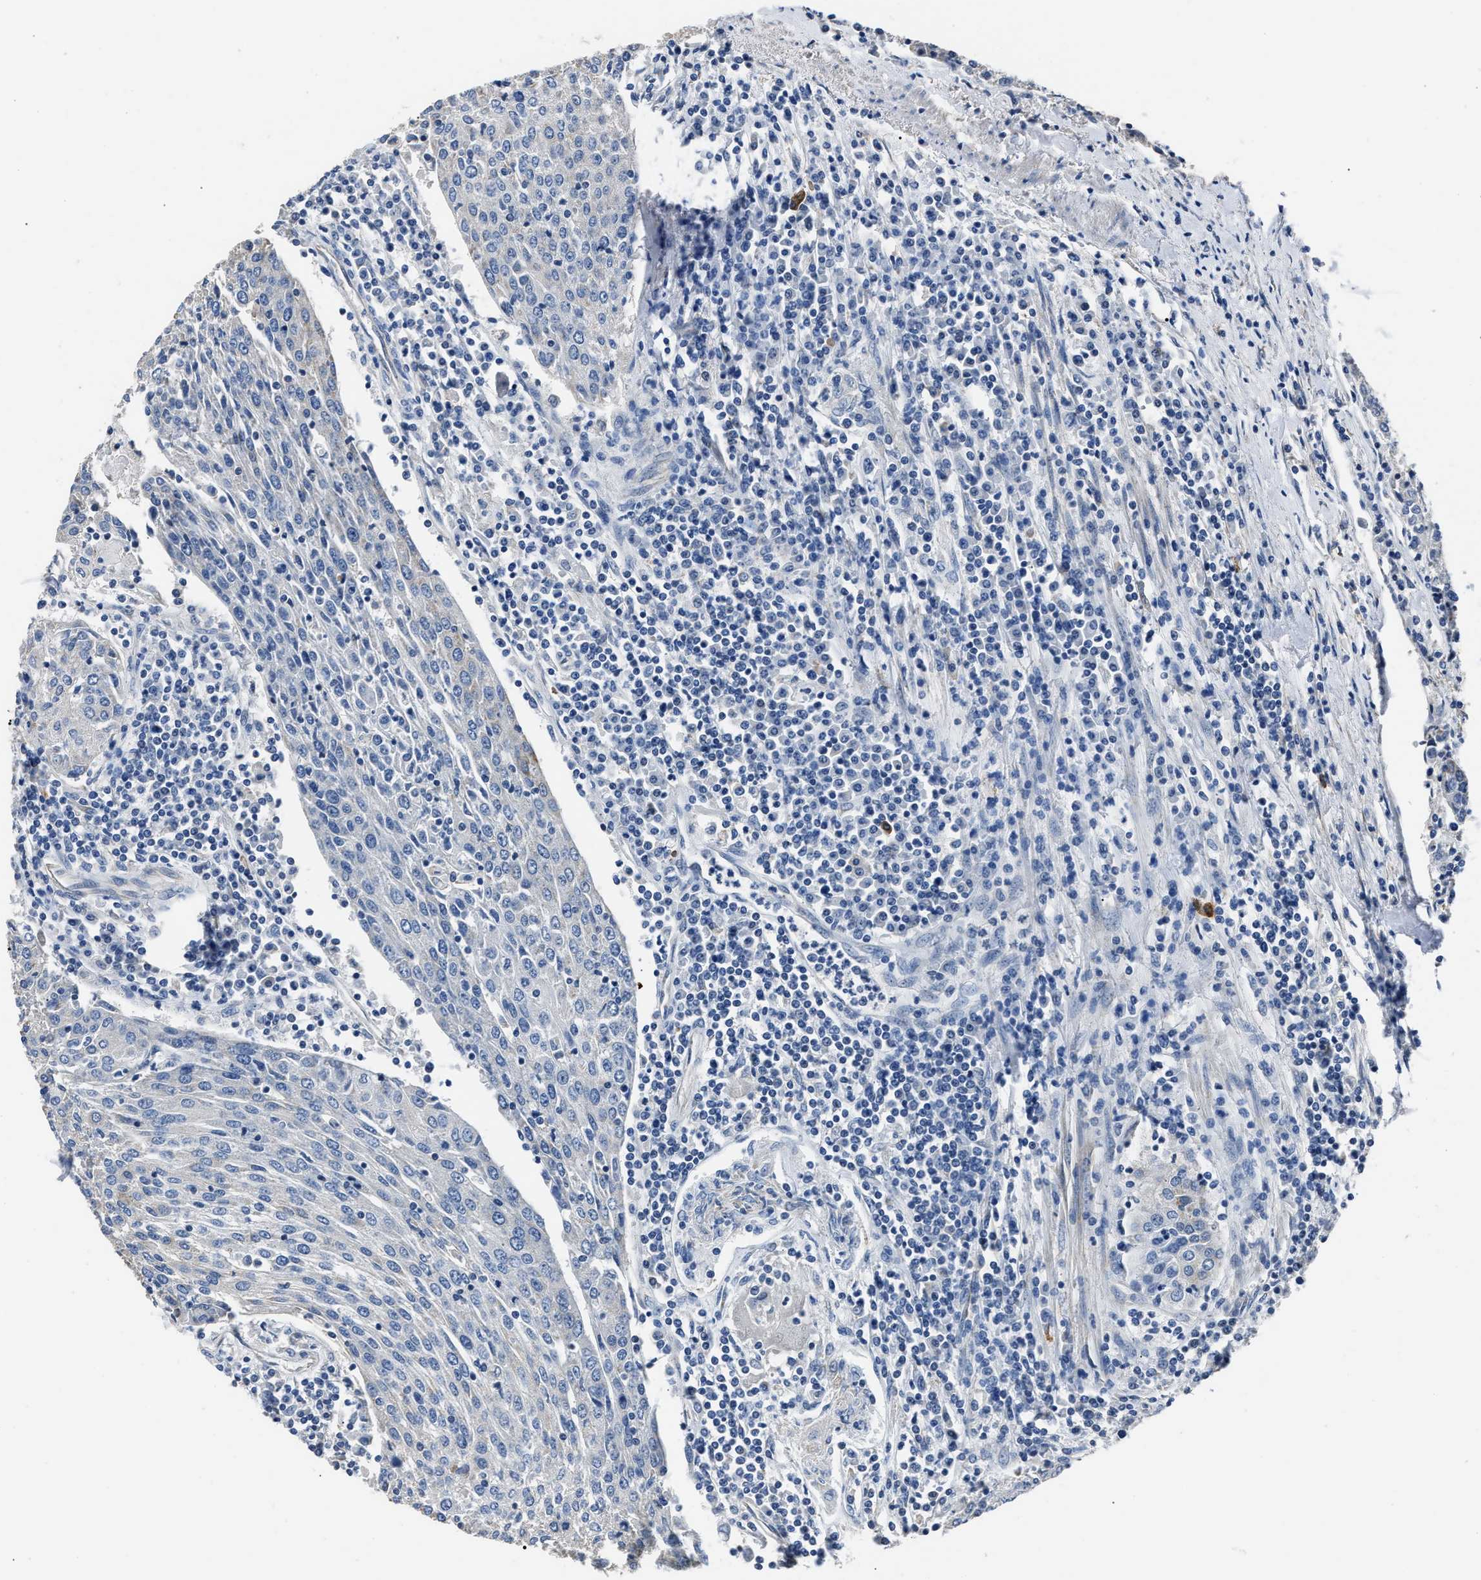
{"staining": {"intensity": "weak", "quantity": "<25%", "location": "cytoplasmic/membranous"}, "tissue": "urothelial cancer", "cell_type": "Tumor cells", "image_type": "cancer", "snomed": [{"axis": "morphology", "description": "Urothelial carcinoma, High grade"}, {"axis": "topography", "description": "Urinary bladder"}], "caption": "There is no significant staining in tumor cells of urothelial carcinoma (high-grade).", "gene": "NSUN5", "patient": {"sex": "female", "age": 85}}